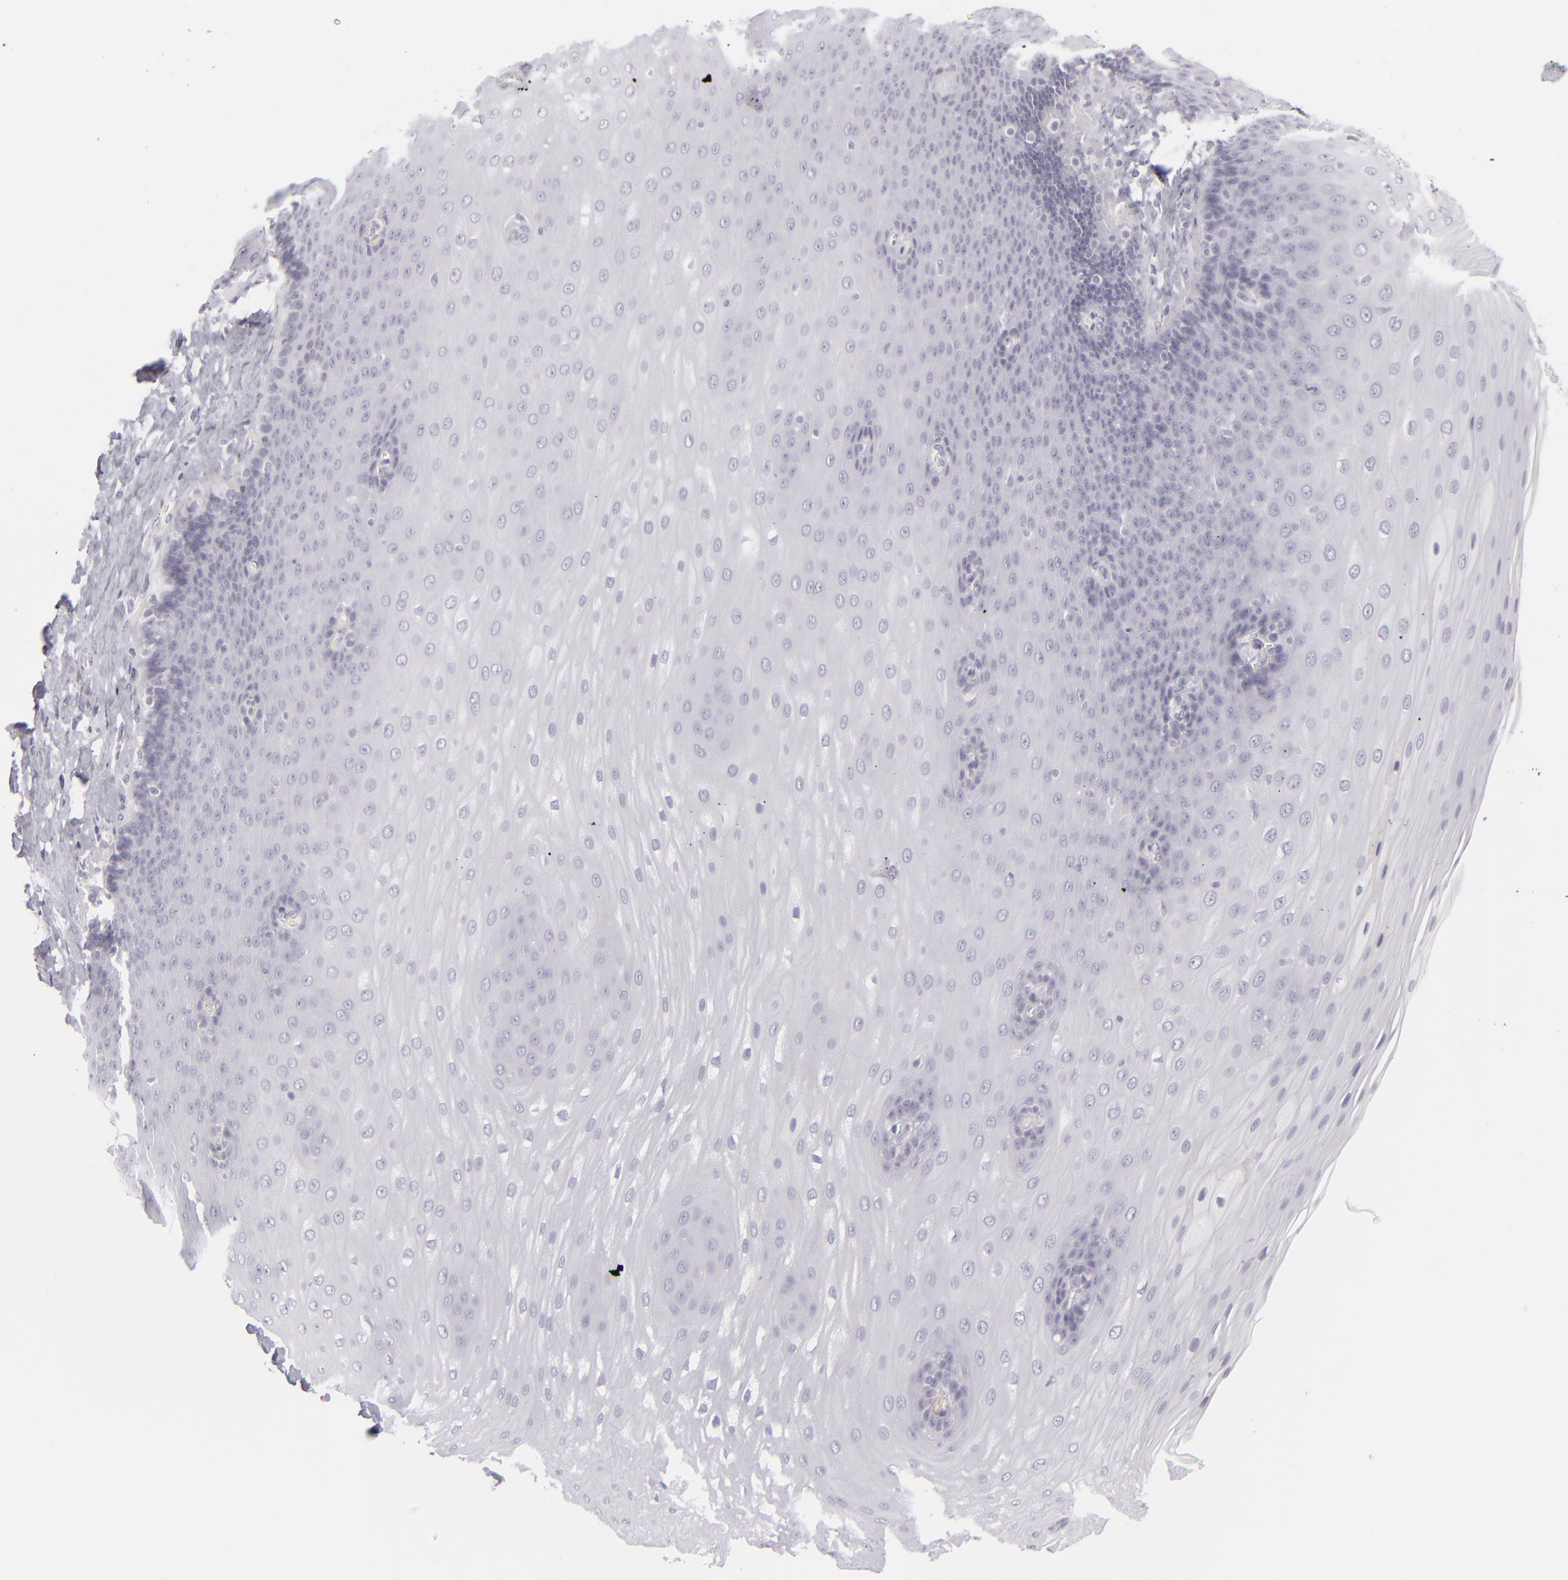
{"staining": {"intensity": "negative", "quantity": "none", "location": "none"}, "tissue": "esophagus", "cell_type": "Squamous epithelial cells", "image_type": "normal", "snomed": [{"axis": "morphology", "description": "Normal tissue, NOS"}, {"axis": "topography", "description": "Esophagus"}], "caption": "Immunohistochemistry of benign human esophagus displays no expression in squamous epithelial cells. Brightfield microscopy of immunohistochemistry stained with DAB (brown) and hematoxylin (blue), captured at high magnification.", "gene": "CDX2", "patient": {"sex": "male", "age": 62}}